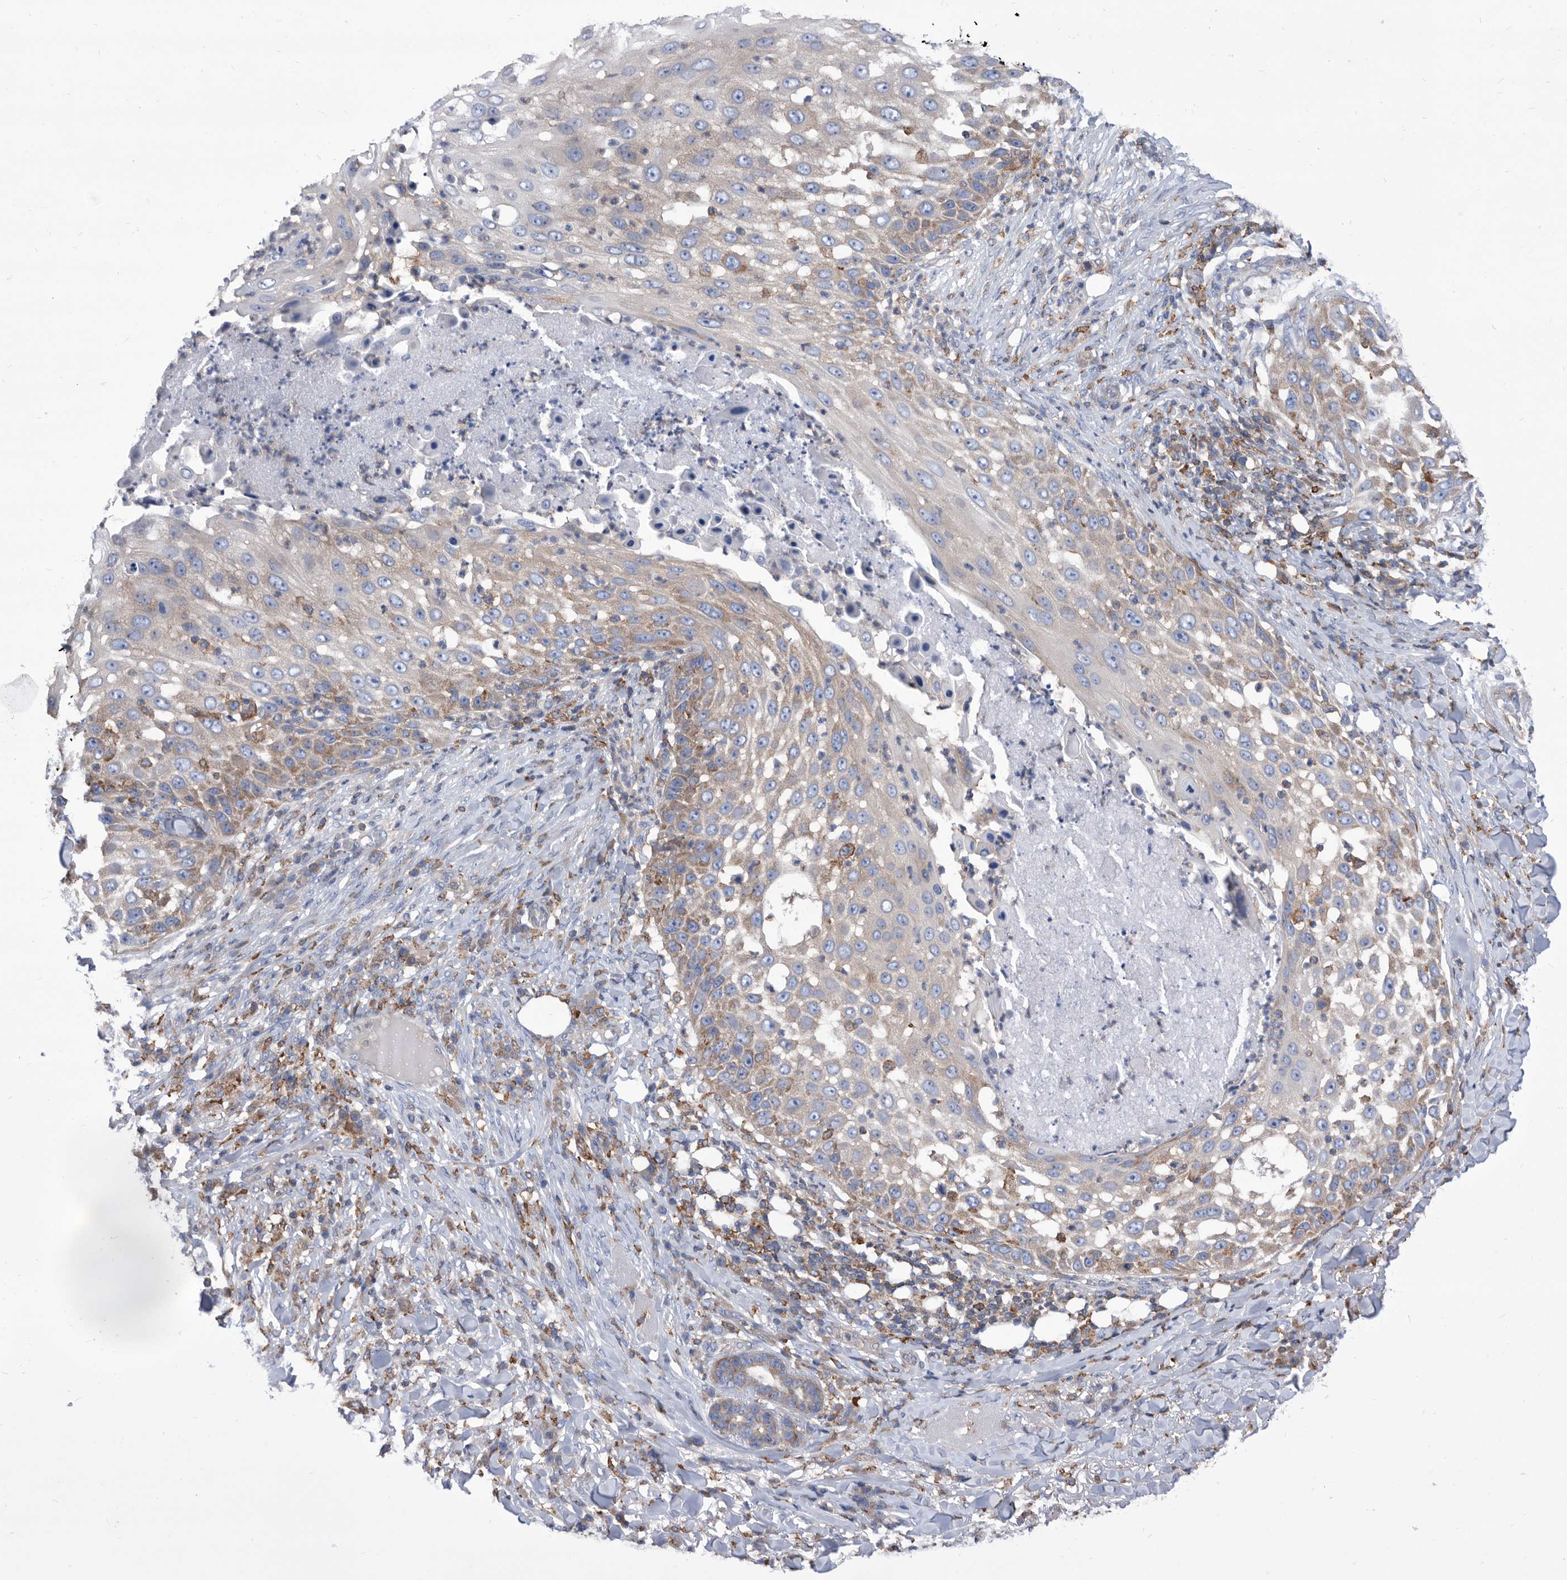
{"staining": {"intensity": "weak", "quantity": "<25%", "location": "cytoplasmic/membranous"}, "tissue": "skin cancer", "cell_type": "Tumor cells", "image_type": "cancer", "snomed": [{"axis": "morphology", "description": "Squamous cell carcinoma, NOS"}, {"axis": "topography", "description": "Skin"}], "caption": "An image of skin cancer (squamous cell carcinoma) stained for a protein shows no brown staining in tumor cells. The staining was performed using DAB (3,3'-diaminobenzidine) to visualize the protein expression in brown, while the nuclei were stained in blue with hematoxylin (Magnification: 20x).", "gene": "SMG7", "patient": {"sex": "female", "age": 44}}